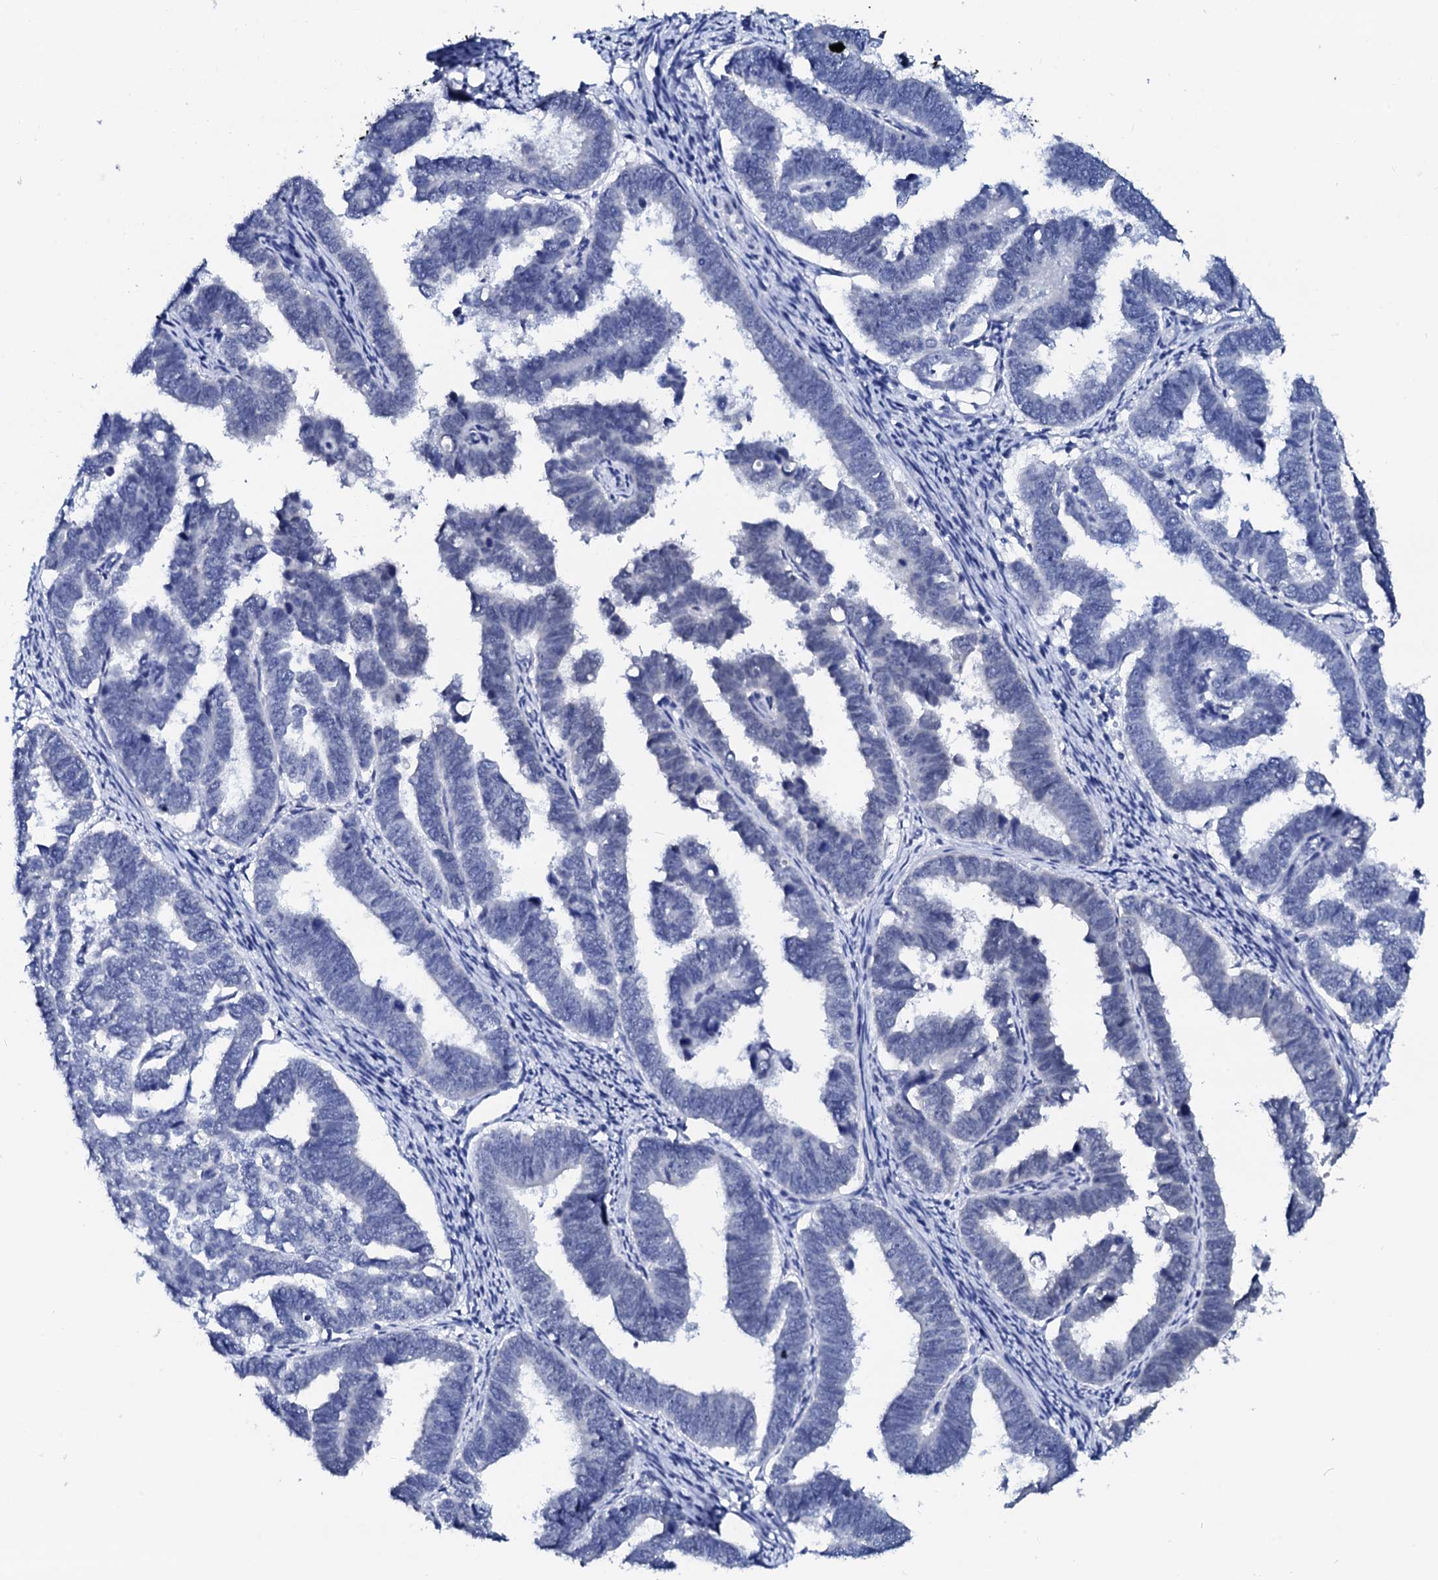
{"staining": {"intensity": "negative", "quantity": "none", "location": "none"}, "tissue": "endometrial cancer", "cell_type": "Tumor cells", "image_type": "cancer", "snomed": [{"axis": "morphology", "description": "Adenocarcinoma, NOS"}, {"axis": "topography", "description": "Endometrium"}], "caption": "Human adenocarcinoma (endometrial) stained for a protein using IHC reveals no positivity in tumor cells.", "gene": "SPATA19", "patient": {"sex": "female", "age": 75}}